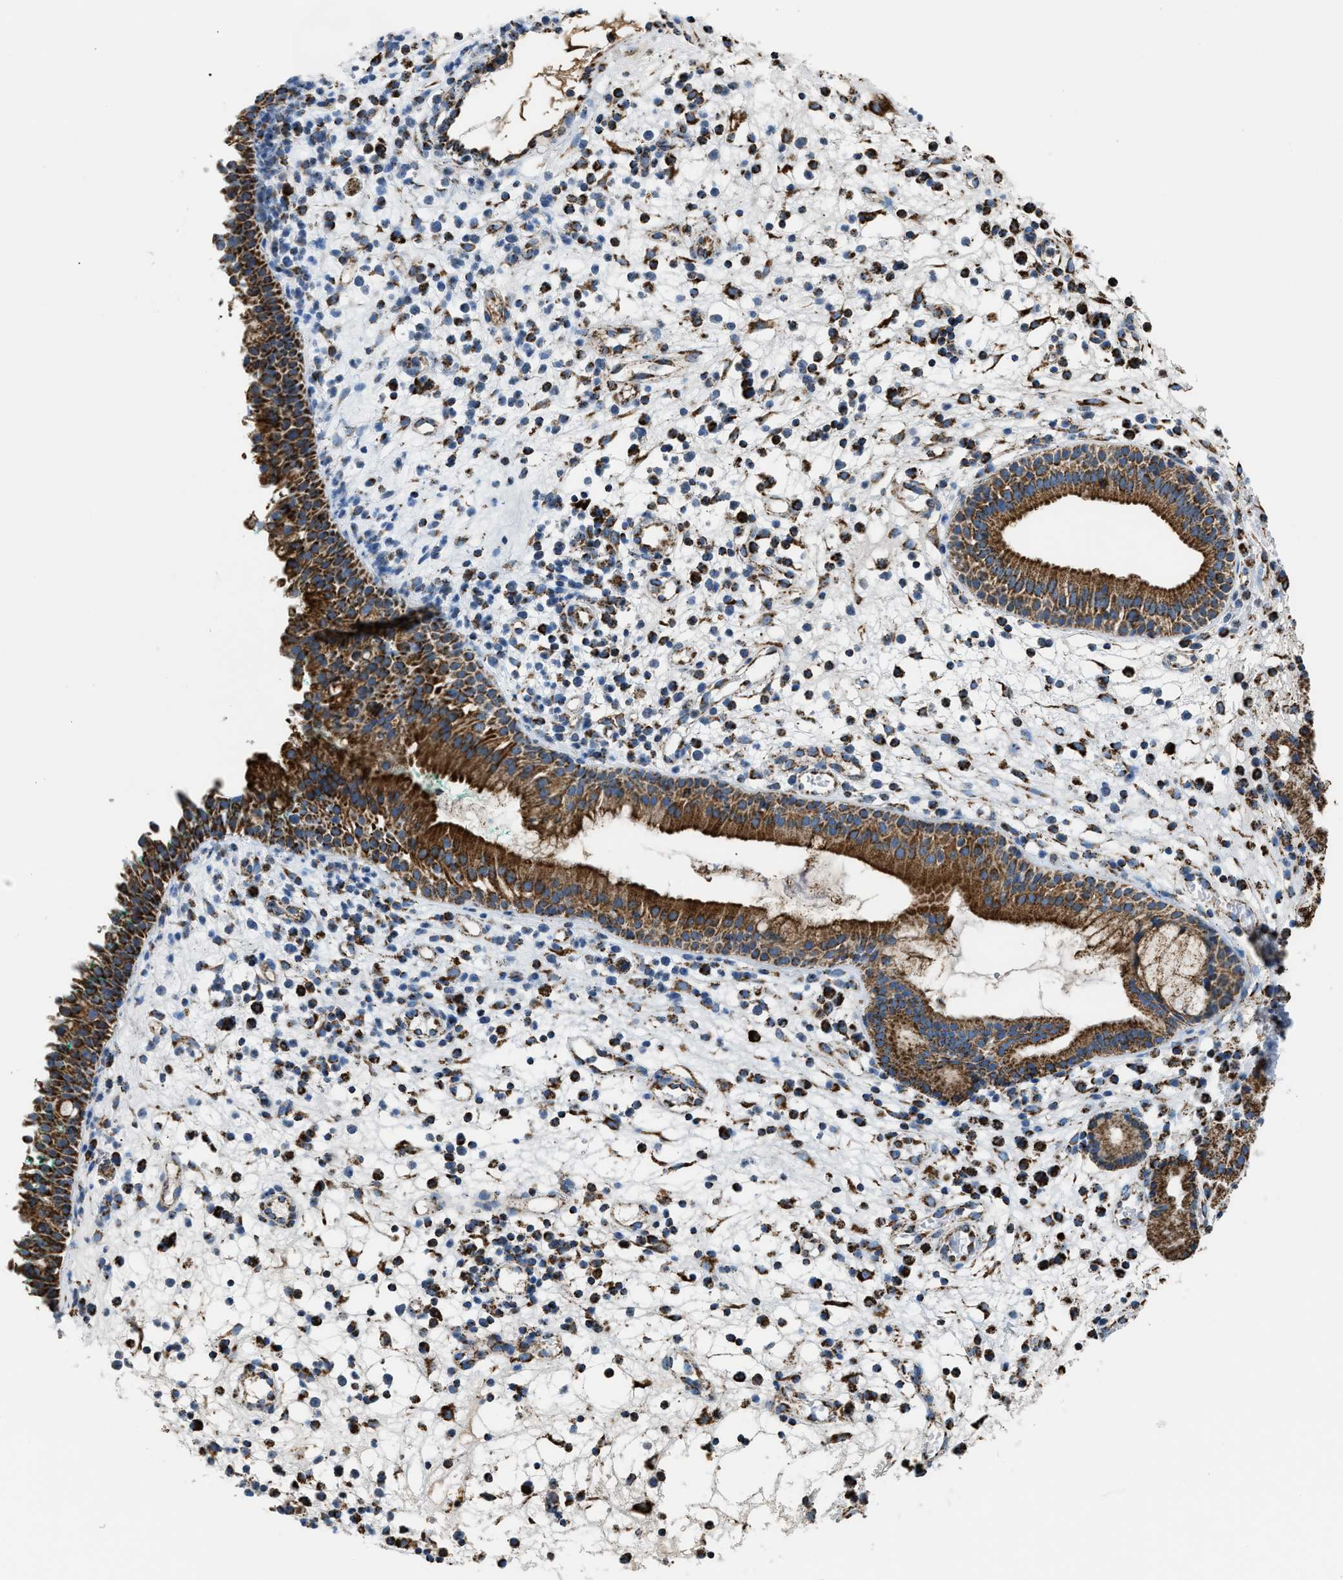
{"staining": {"intensity": "strong", "quantity": ">75%", "location": "cytoplasmic/membranous"}, "tissue": "nasopharynx", "cell_type": "Respiratory epithelial cells", "image_type": "normal", "snomed": [{"axis": "morphology", "description": "Normal tissue, NOS"}, {"axis": "morphology", "description": "Basal cell carcinoma"}, {"axis": "topography", "description": "Cartilage tissue"}, {"axis": "topography", "description": "Nasopharynx"}, {"axis": "topography", "description": "Oral tissue"}], "caption": "A brown stain labels strong cytoplasmic/membranous staining of a protein in respiratory epithelial cells of normal human nasopharynx. (DAB IHC, brown staining for protein, blue staining for nuclei).", "gene": "ETFB", "patient": {"sex": "female", "age": 77}}